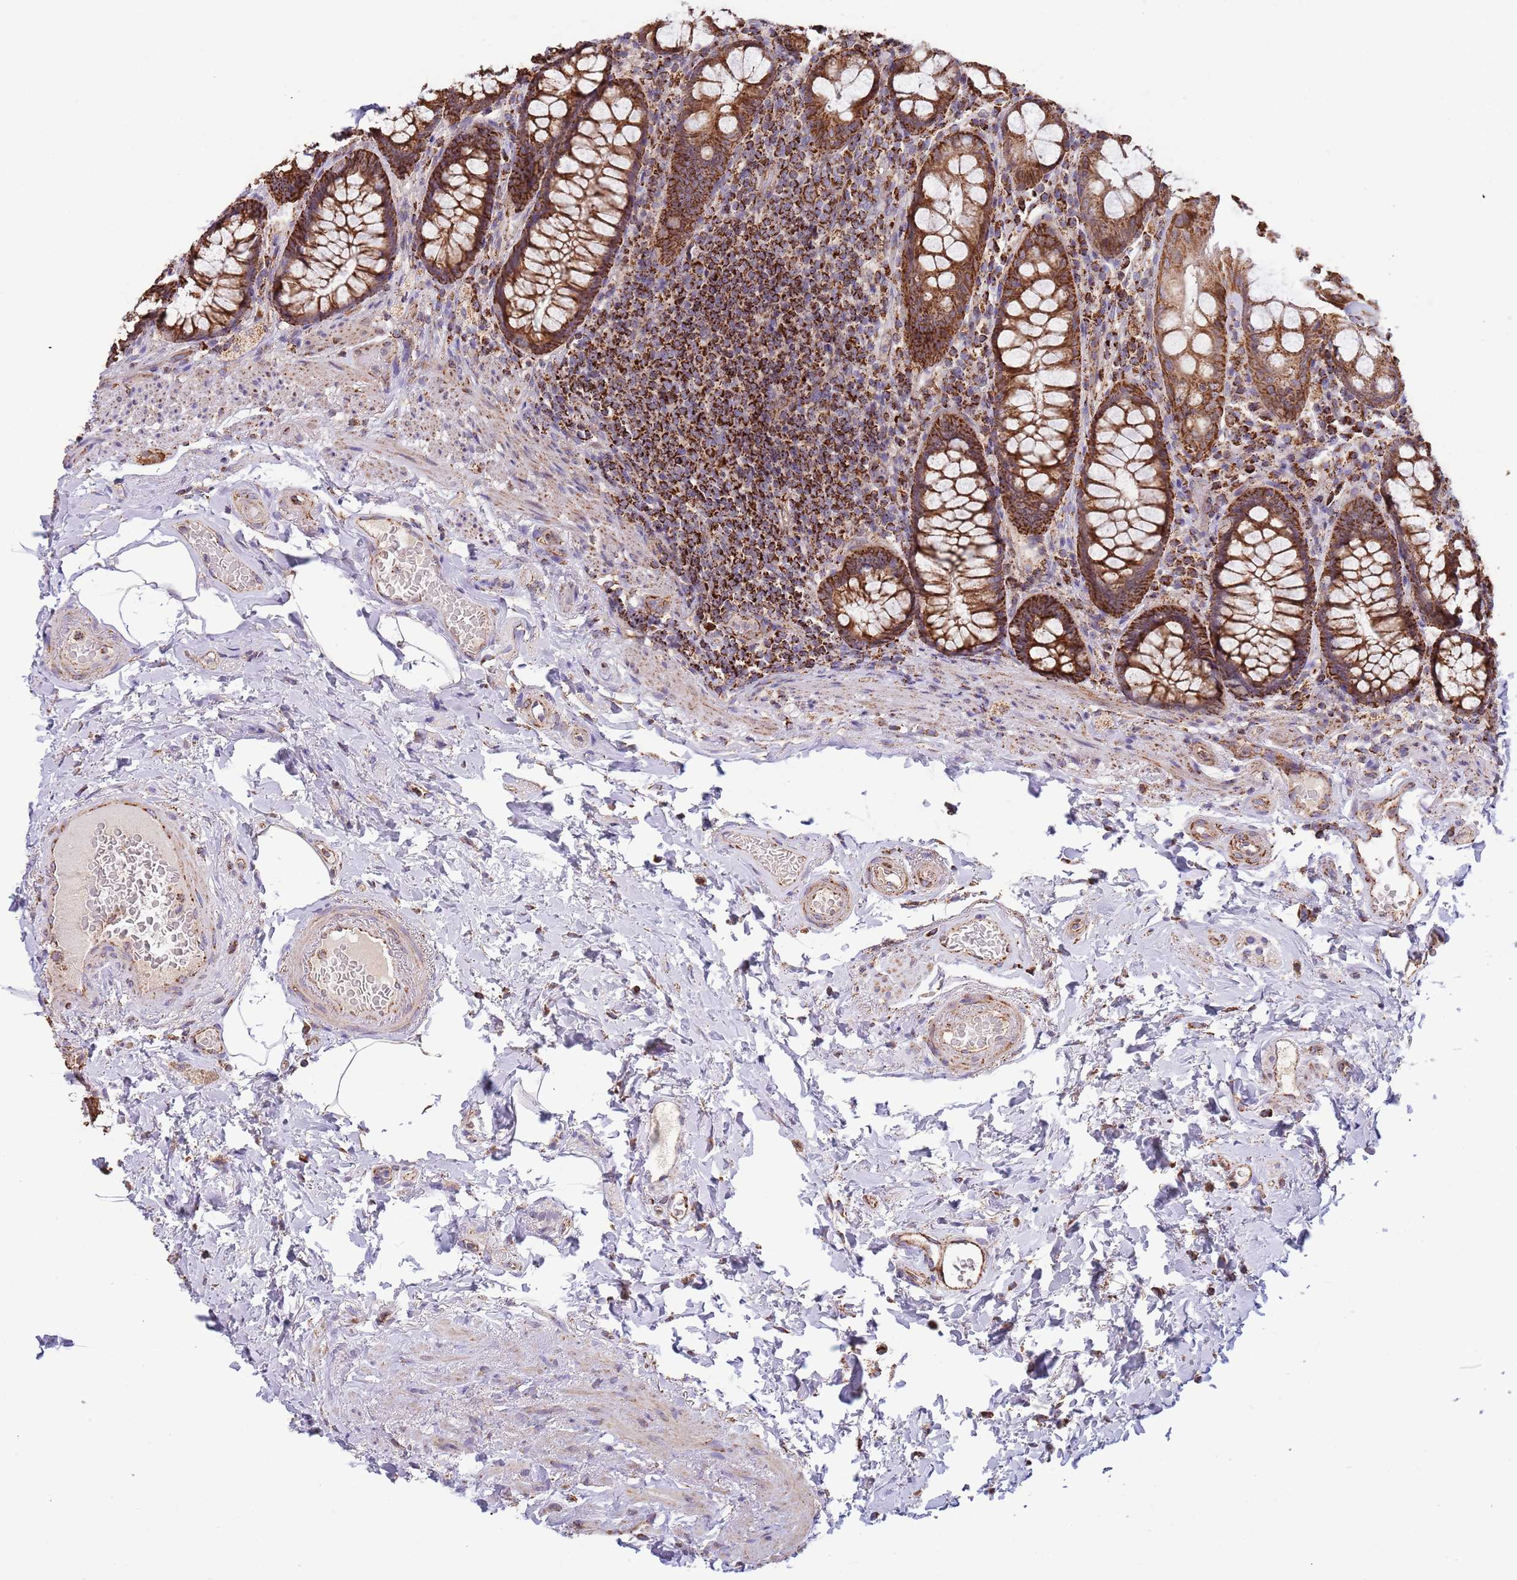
{"staining": {"intensity": "strong", "quantity": ">75%", "location": "cytoplasmic/membranous"}, "tissue": "rectum", "cell_type": "Glandular cells", "image_type": "normal", "snomed": [{"axis": "morphology", "description": "Normal tissue, NOS"}, {"axis": "topography", "description": "Rectum"}], "caption": "A brown stain shows strong cytoplasmic/membranous positivity of a protein in glandular cells of normal human rectum. Using DAB (3,3'-diaminobenzidine) (brown) and hematoxylin (blue) stains, captured at high magnification using brightfield microscopy.", "gene": "VPS16", "patient": {"sex": "male", "age": 83}}